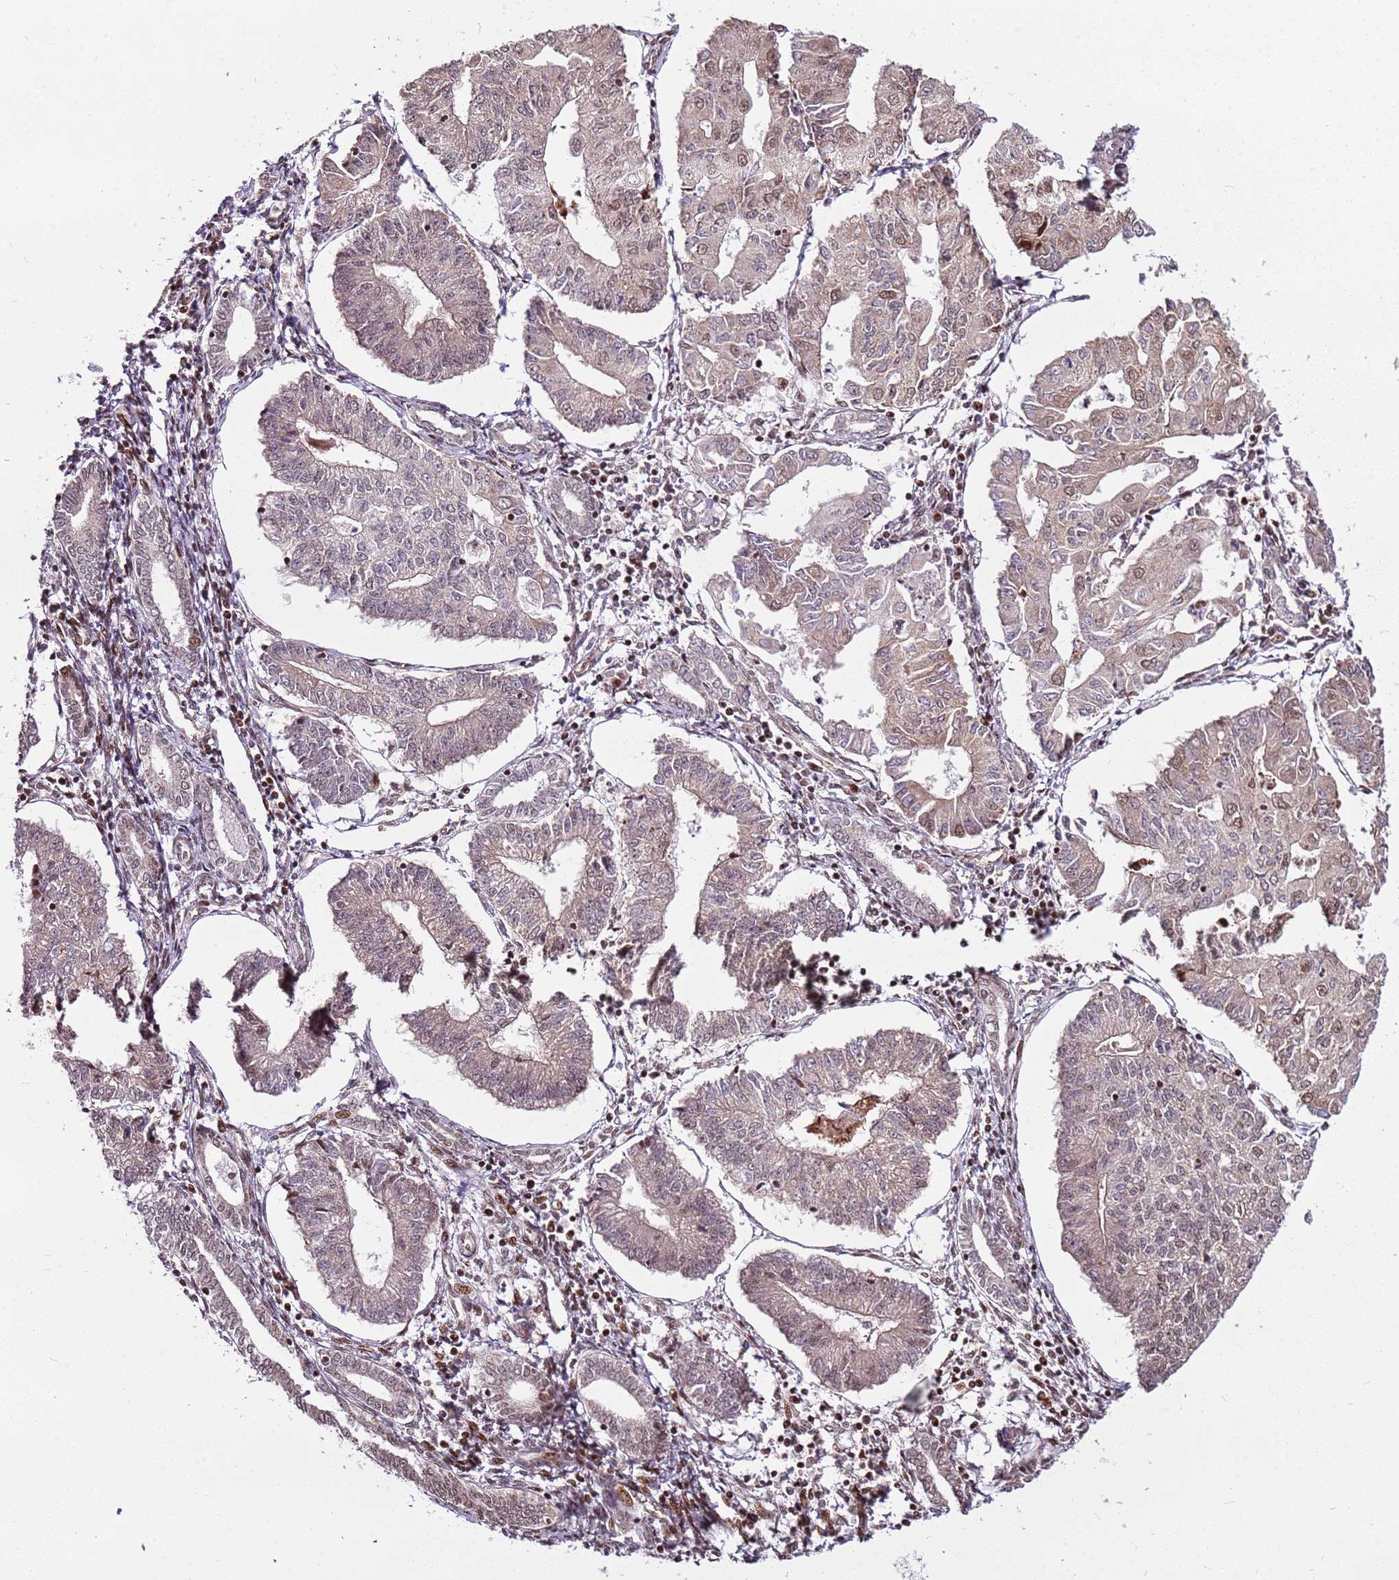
{"staining": {"intensity": "weak", "quantity": "<25%", "location": "nuclear"}, "tissue": "endometrial cancer", "cell_type": "Tumor cells", "image_type": "cancer", "snomed": [{"axis": "morphology", "description": "Adenocarcinoma, NOS"}, {"axis": "topography", "description": "Endometrium"}], "caption": "IHC image of neoplastic tissue: human endometrial cancer stained with DAB (3,3'-diaminobenzidine) exhibits no significant protein positivity in tumor cells.", "gene": "PCTP", "patient": {"sex": "female", "age": 56}}